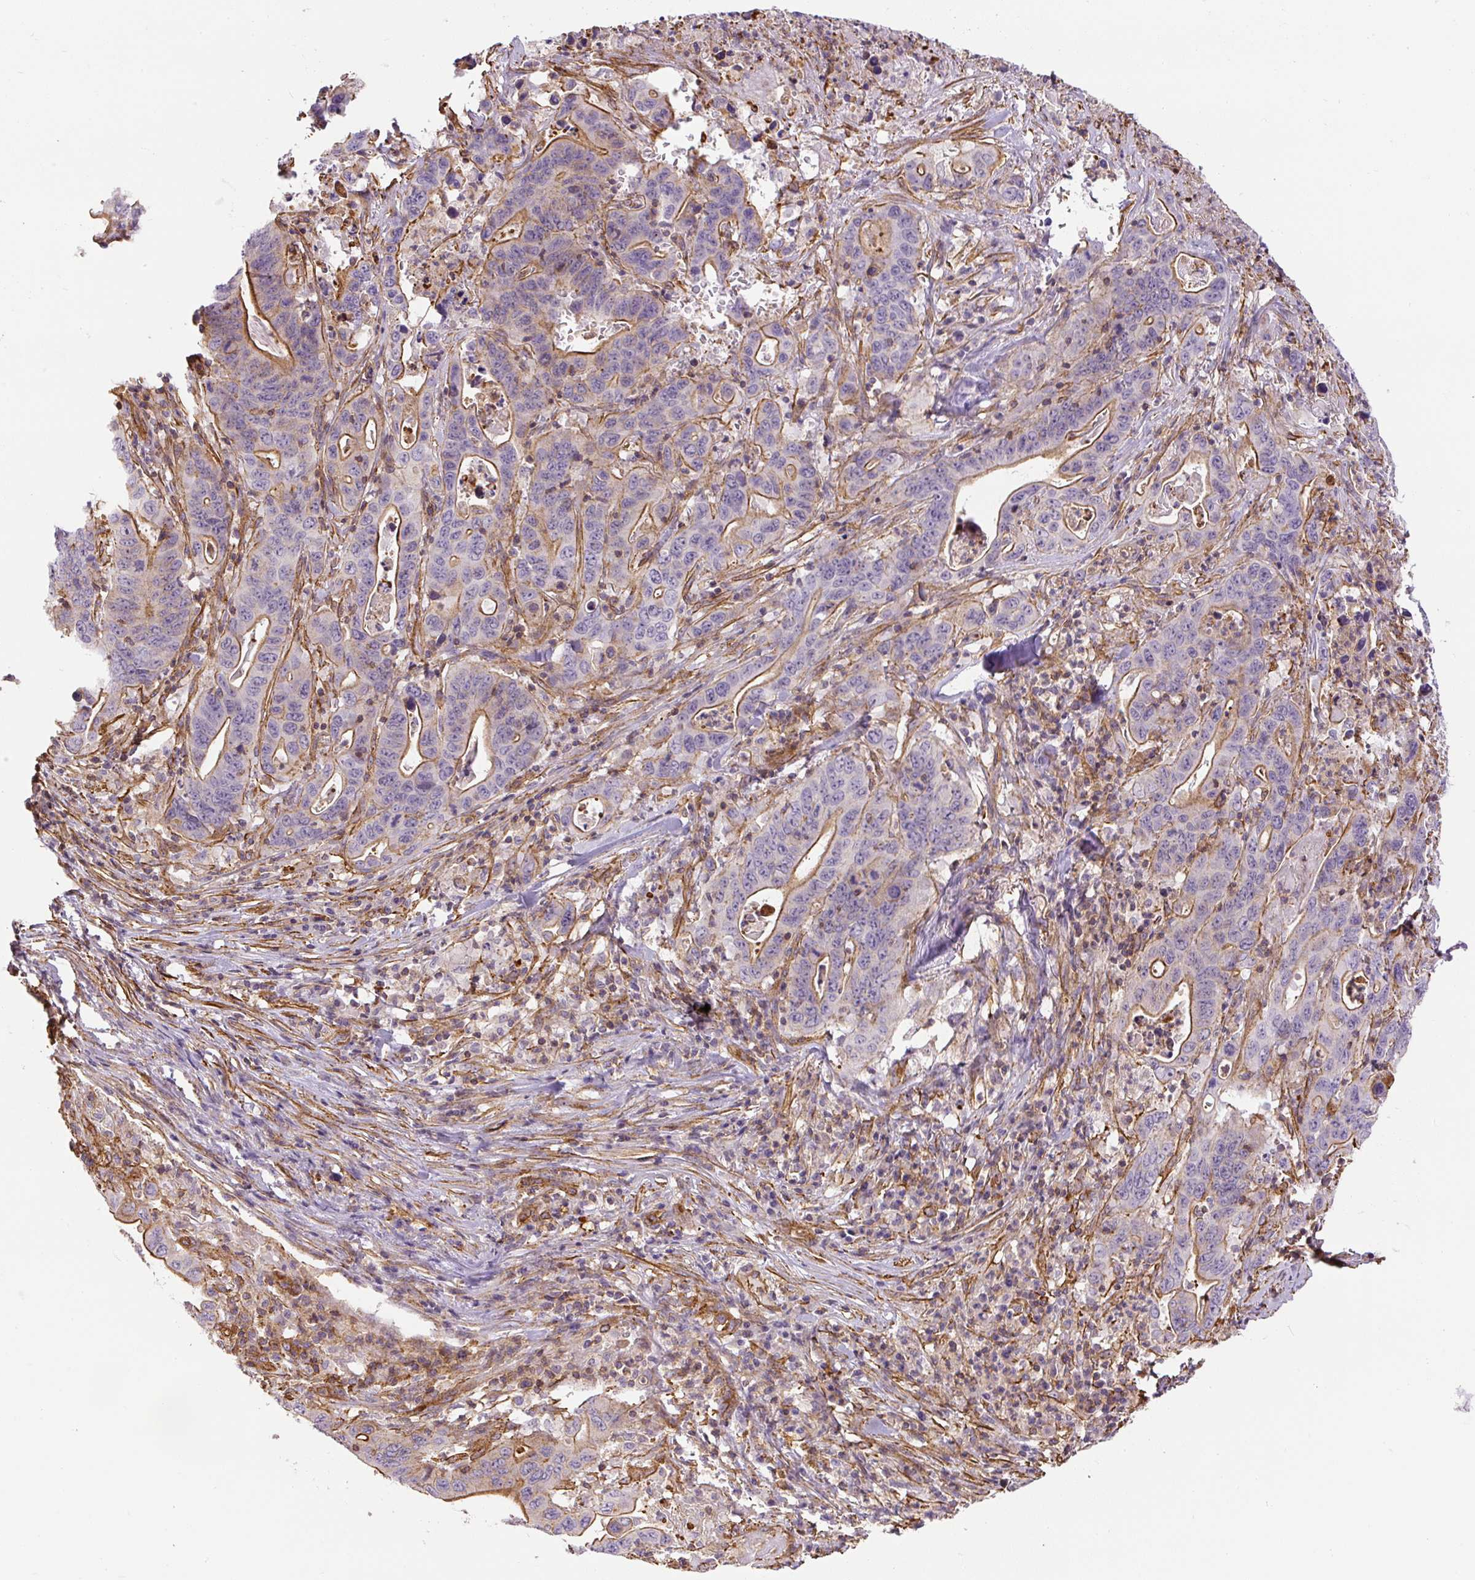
{"staining": {"intensity": "moderate", "quantity": "25%-75%", "location": "cytoplasmic/membranous"}, "tissue": "lung cancer", "cell_type": "Tumor cells", "image_type": "cancer", "snomed": [{"axis": "morphology", "description": "Adenocarcinoma, NOS"}, {"axis": "topography", "description": "Lung"}], "caption": "A photomicrograph of human lung cancer stained for a protein reveals moderate cytoplasmic/membranous brown staining in tumor cells. The protein is shown in brown color, while the nuclei are stained blue.", "gene": "MYL12A", "patient": {"sex": "female", "age": 60}}